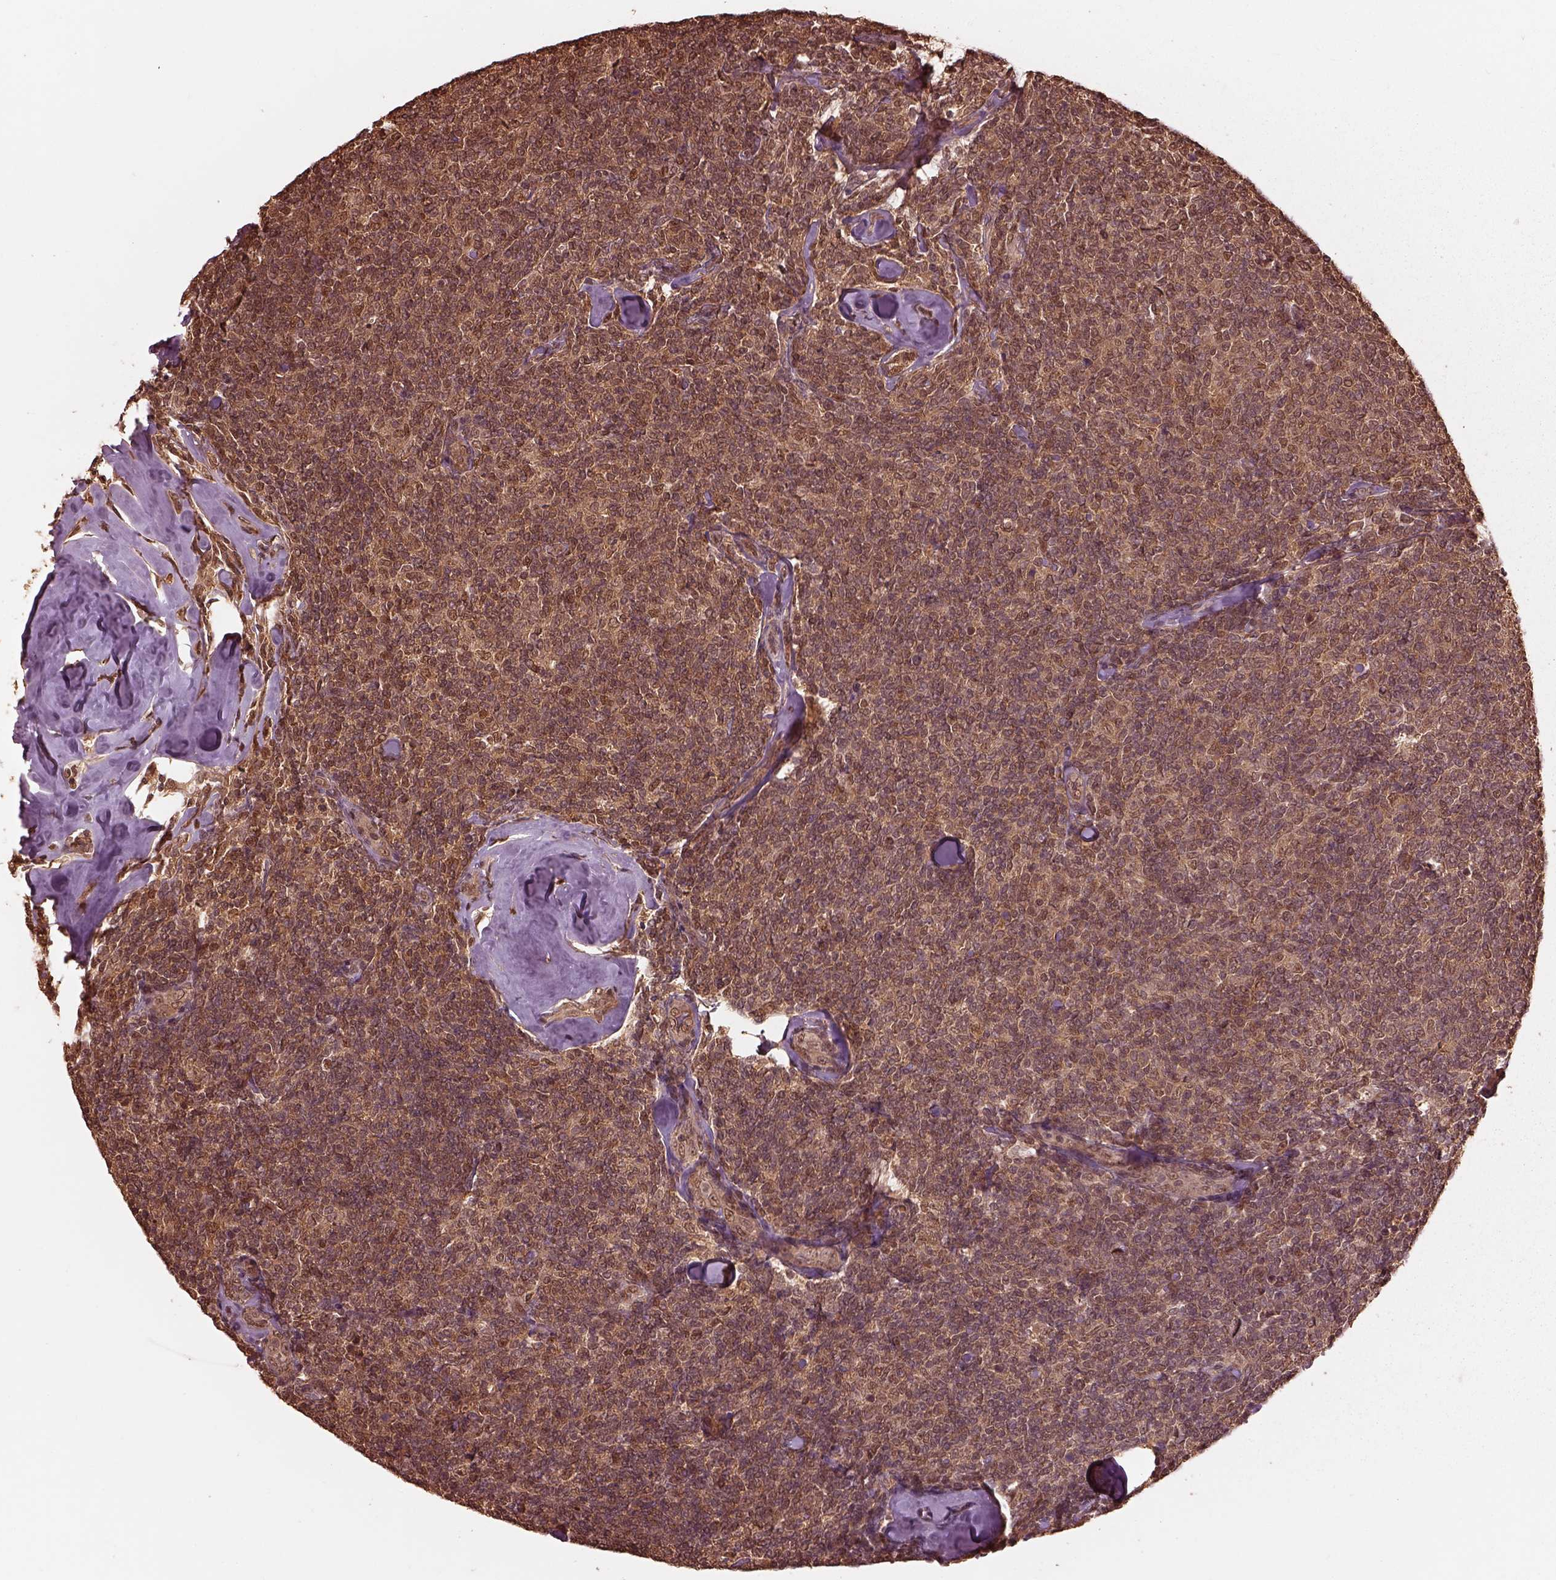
{"staining": {"intensity": "moderate", "quantity": ">75%", "location": "cytoplasmic/membranous"}, "tissue": "lymphoma", "cell_type": "Tumor cells", "image_type": "cancer", "snomed": [{"axis": "morphology", "description": "Malignant lymphoma, non-Hodgkin's type, Low grade"}, {"axis": "topography", "description": "Lymph node"}], "caption": "Brown immunohistochemical staining in low-grade malignant lymphoma, non-Hodgkin's type demonstrates moderate cytoplasmic/membranous positivity in approximately >75% of tumor cells. Immunohistochemistry (ihc) stains the protein of interest in brown and the nuclei are stained blue.", "gene": "PSMC5", "patient": {"sex": "female", "age": 56}}